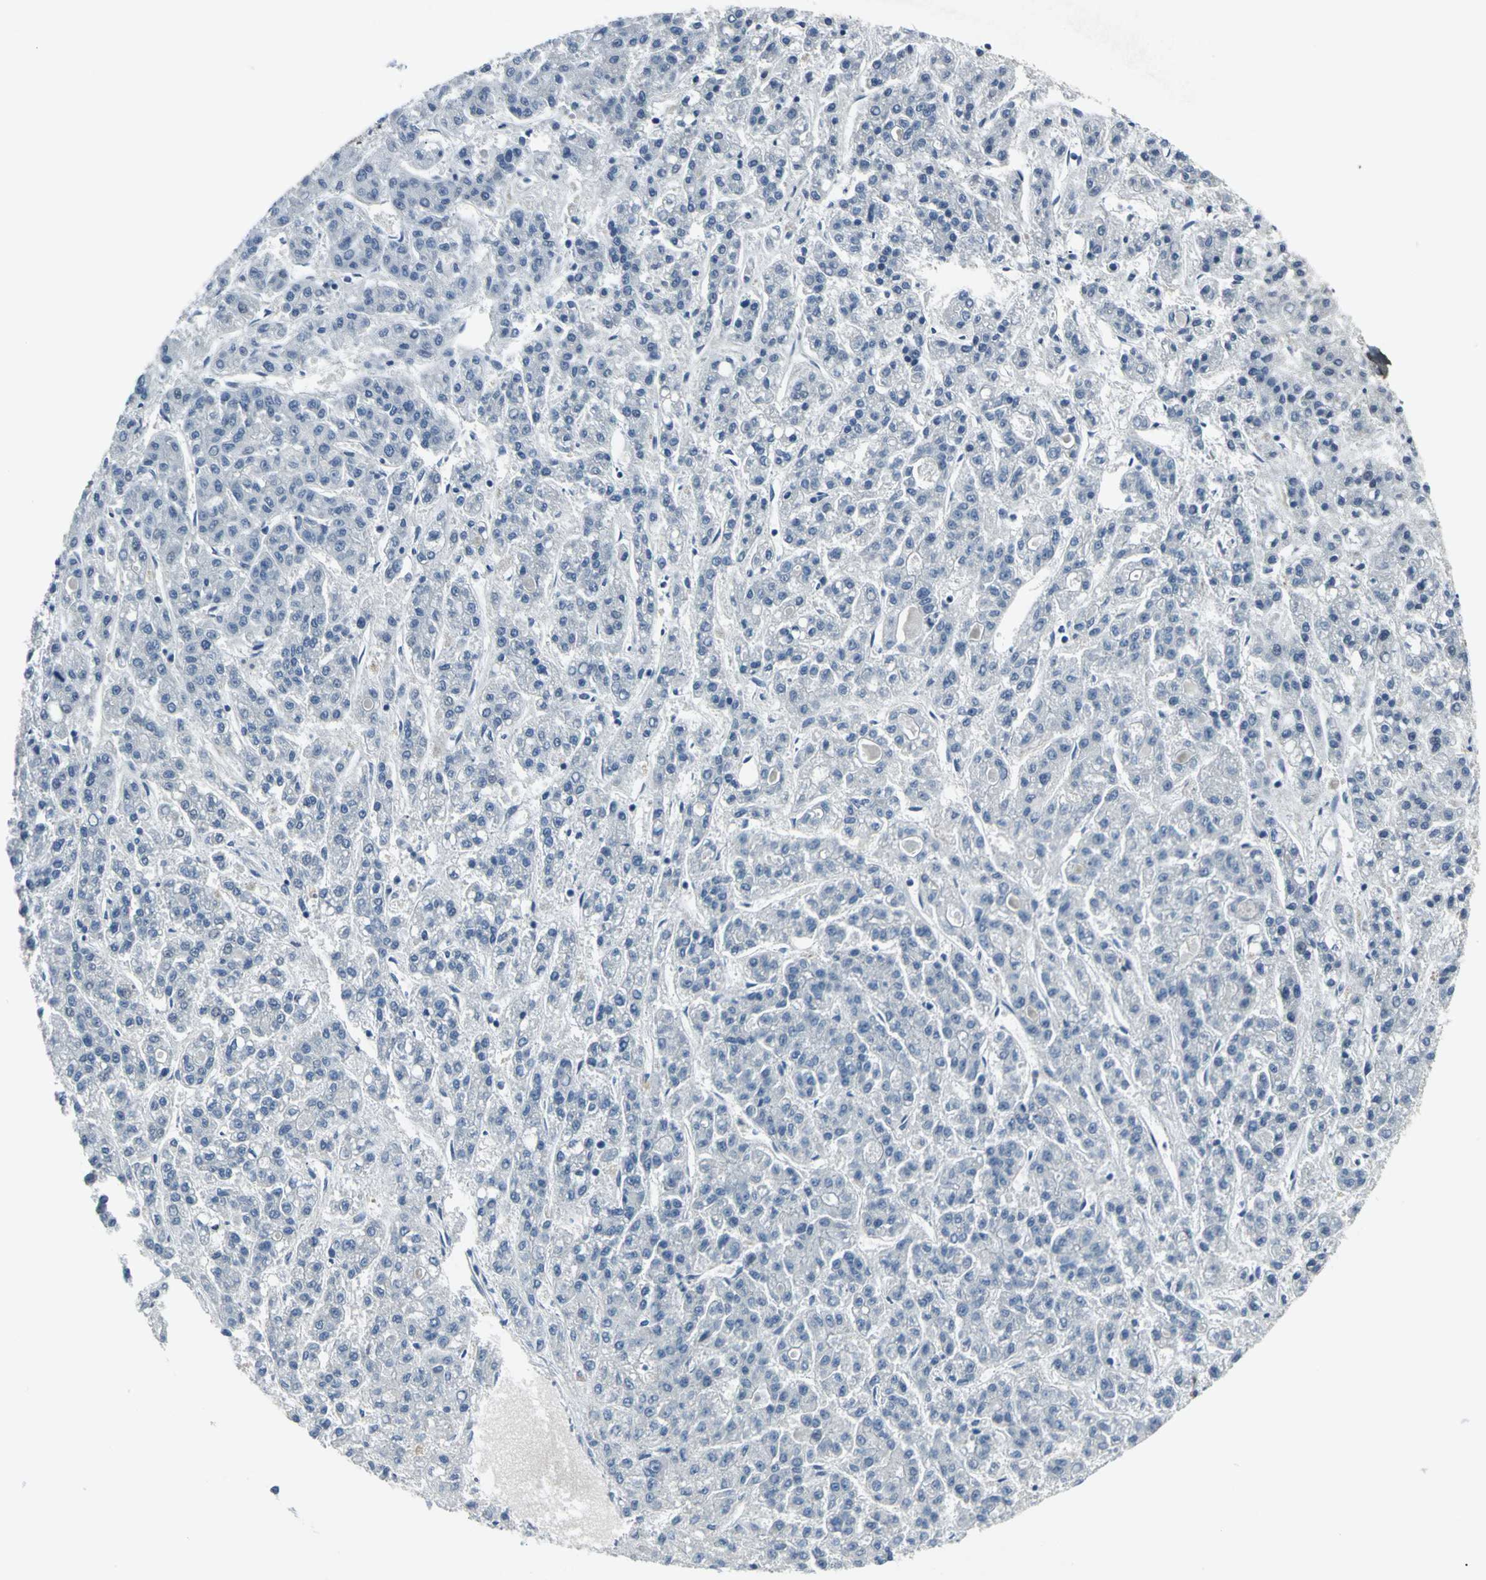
{"staining": {"intensity": "negative", "quantity": "none", "location": "none"}, "tissue": "liver cancer", "cell_type": "Tumor cells", "image_type": "cancer", "snomed": [{"axis": "morphology", "description": "Carcinoma, Hepatocellular, NOS"}, {"axis": "topography", "description": "Liver"}], "caption": "The histopathology image shows no staining of tumor cells in liver cancer (hepatocellular carcinoma). Nuclei are stained in blue.", "gene": "RIPOR1", "patient": {"sex": "male", "age": 70}}